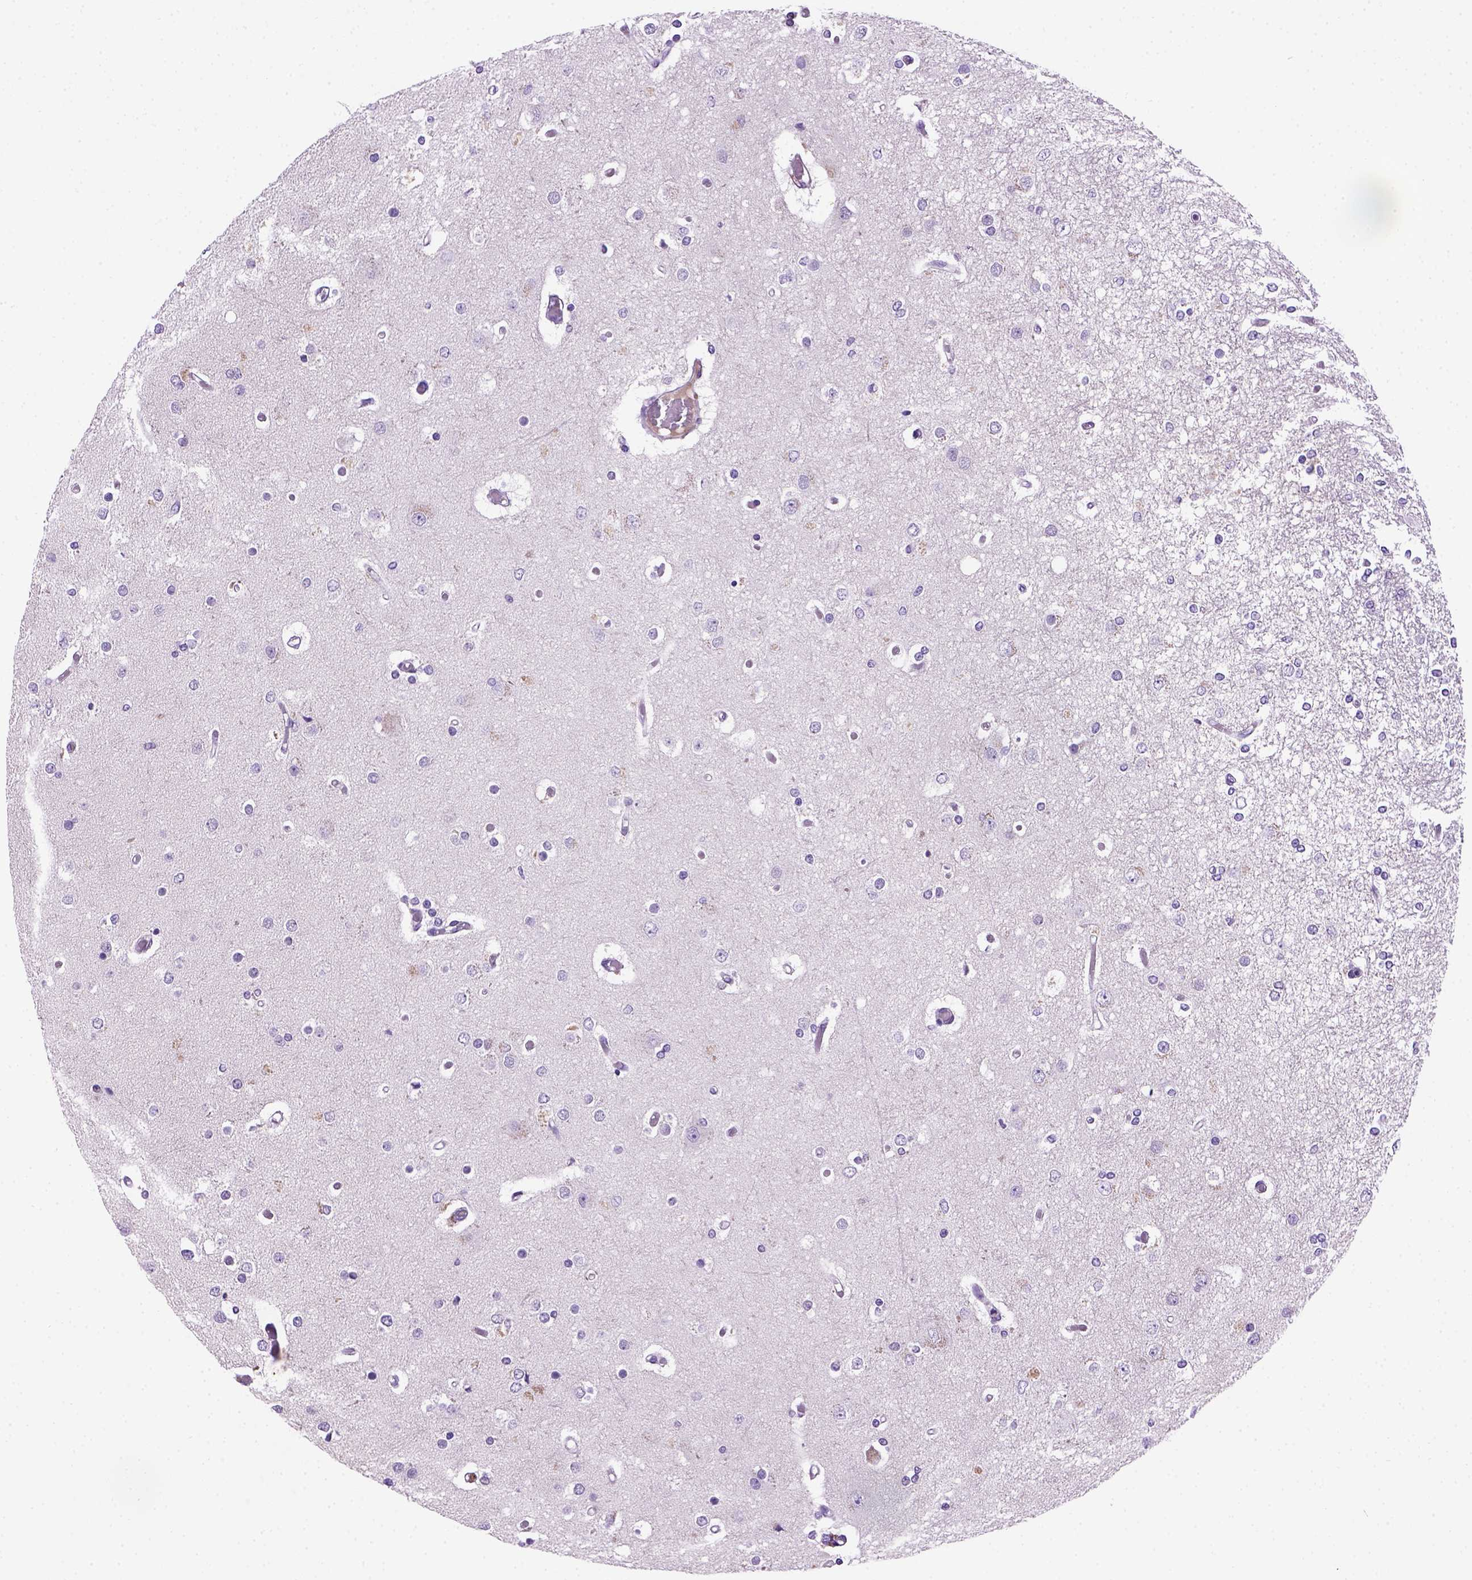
{"staining": {"intensity": "negative", "quantity": "none", "location": "none"}, "tissue": "glioma", "cell_type": "Tumor cells", "image_type": "cancer", "snomed": [{"axis": "morphology", "description": "Glioma, malignant, High grade"}, {"axis": "topography", "description": "Cerebral cortex"}], "caption": "Immunohistochemistry histopathology image of neoplastic tissue: glioma stained with DAB shows no significant protein expression in tumor cells. (Immunohistochemistry (ihc), brightfield microscopy, high magnification).", "gene": "CDH1", "patient": {"sex": "male", "age": 79}}